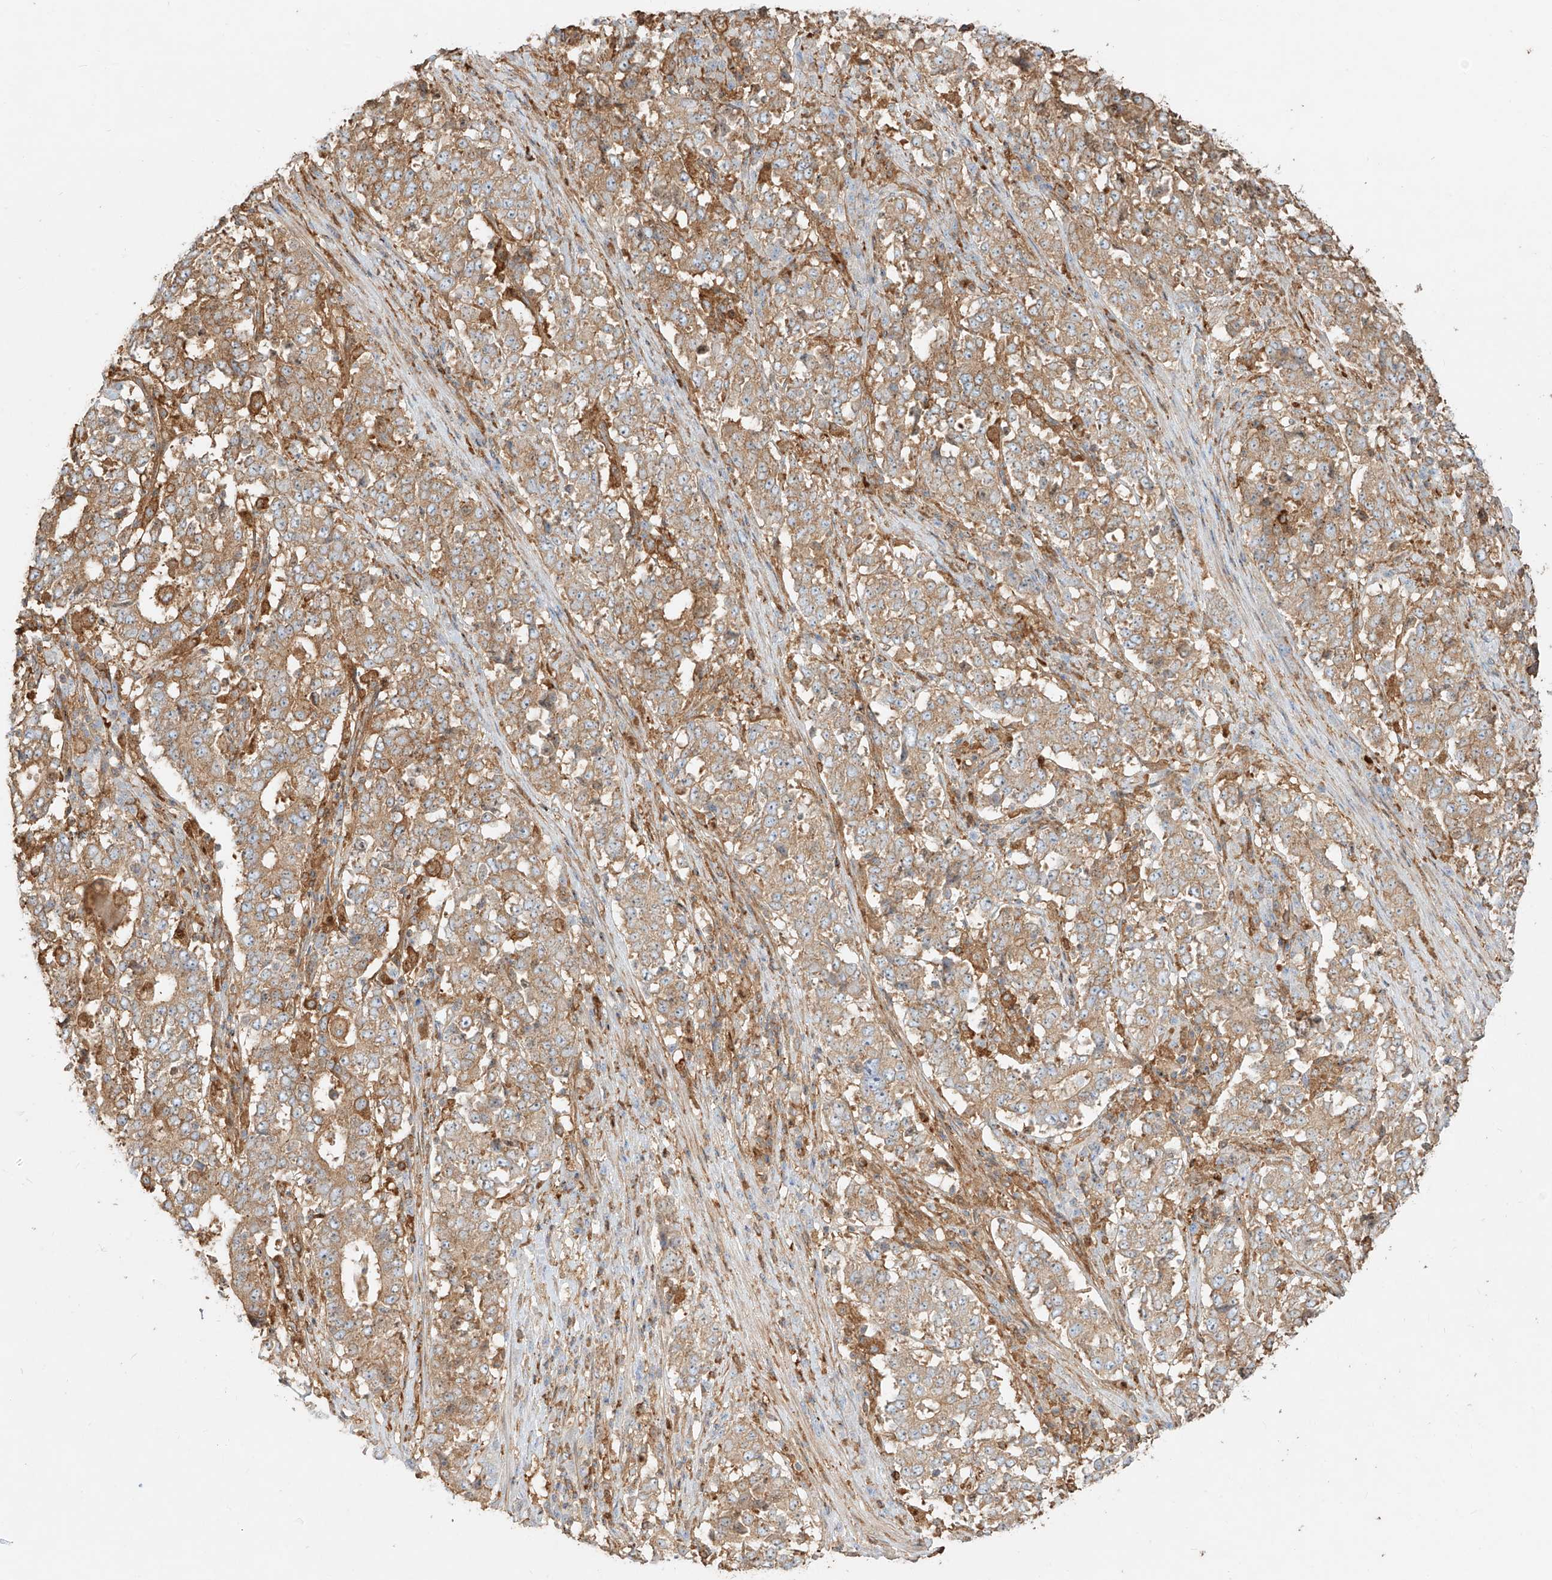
{"staining": {"intensity": "moderate", "quantity": ">75%", "location": "cytoplasmic/membranous"}, "tissue": "stomach cancer", "cell_type": "Tumor cells", "image_type": "cancer", "snomed": [{"axis": "morphology", "description": "Adenocarcinoma, NOS"}, {"axis": "topography", "description": "Stomach"}], "caption": "Immunohistochemistry (IHC) histopathology image of human adenocarcinoma (stomach) stained for a protein (brown), which exhibits medium levels of moderate cytoplasmic/membranous positivity in about >75% of tumor cells.", "gene": "SNX9", "patient": {"sex": "male", "age": 59}}